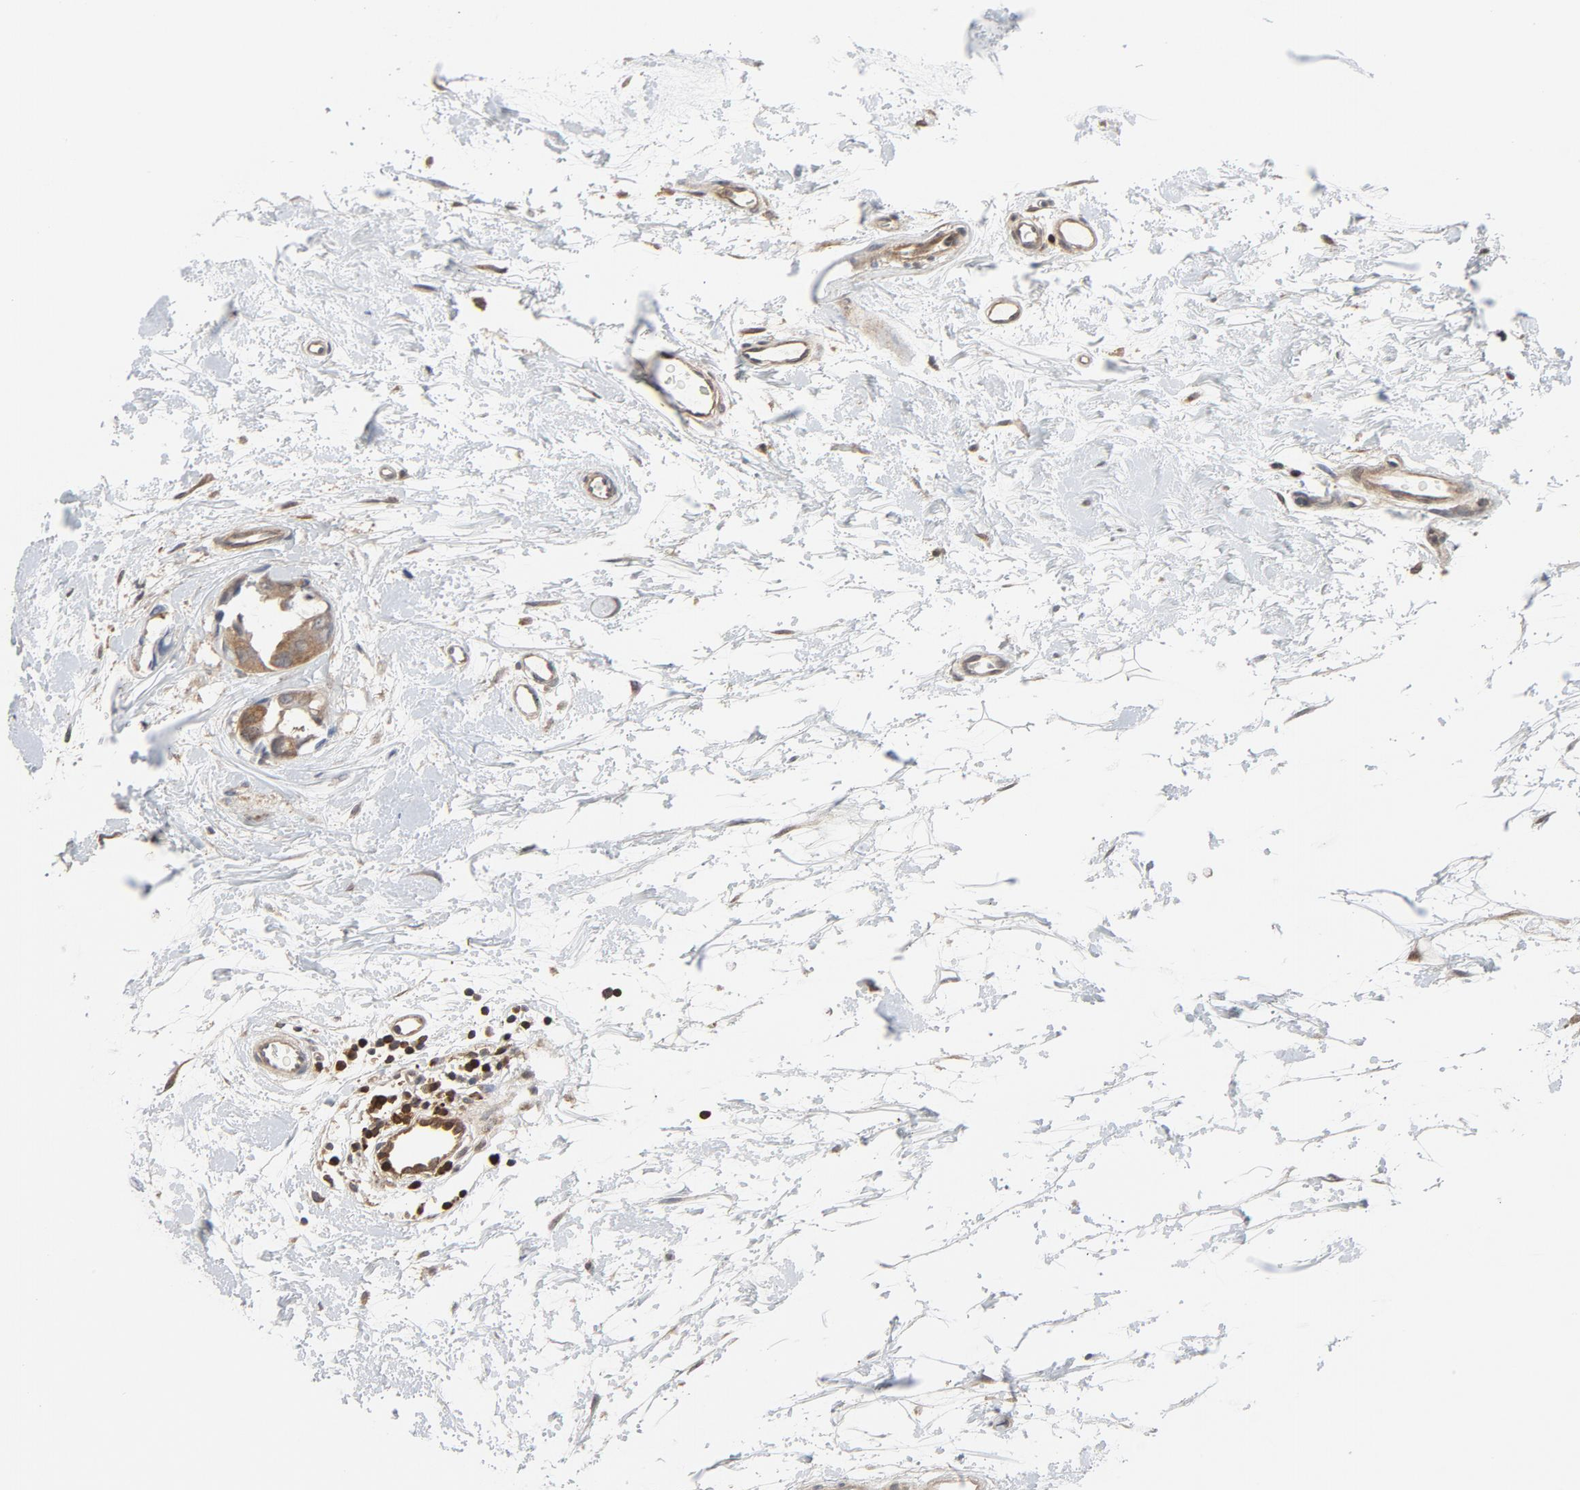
{"staining": {"intensity": "moderate", "quantity": ">75%", "location": "cytoplasmic/membranous"}, "tissue": "breast cancer", "cell_type": "Tumor cells", "image_type": "cancer", "snomed": [{"axis": "morphology", "description": "Duct carcinoma"}, {"axis": "topography", "description": "Breast"}], "caption": "Immunohistochemical staining of human breast infiltrating ductal carcinoma exhibits medium levels of moderate cytoplasmic/membranous expression in about >75% of tumor cells.", "gene": "TRADD", "patient": {"sex": "female", "age": 40}}